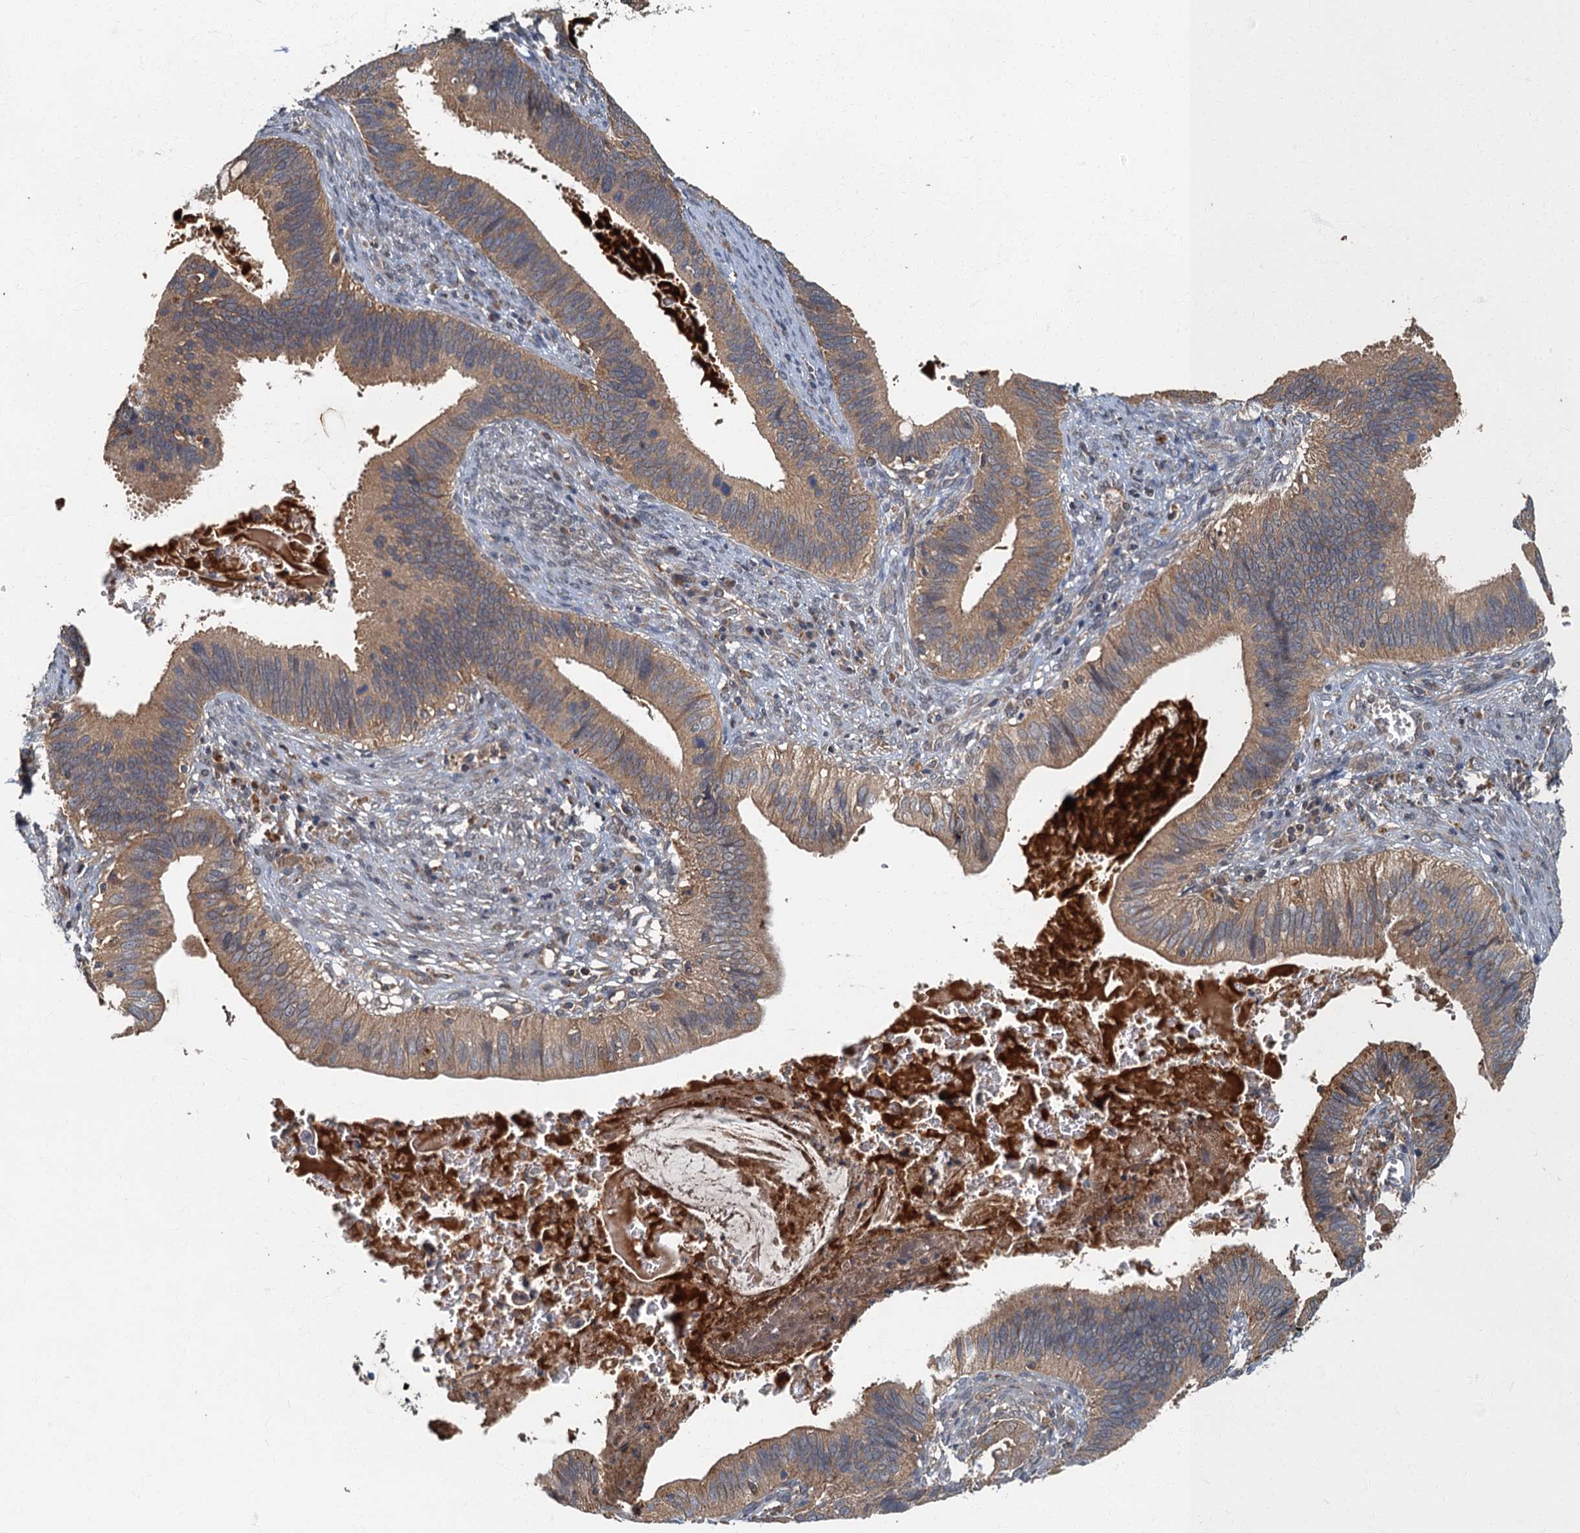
{"staining": {"intensity": "moderate", "quantity": ">75%", "location": "cytoplasmic/membranous"}, "tissue": "cervical cancer", "cell_type": "Tumor cells", "image_type": "cancer", "snomed": [{"axis": "morphology", "description": "Adenocarcinoma, NOS"}, {"axis": "topography", "description": "Cervix"}], "caption": "Human cervical adenocarcinoma stained with a protein marker exhibits moderate staining in tumor cells.", "gene": "WDCP", "patient": {"sex": "female", "age": 42}}